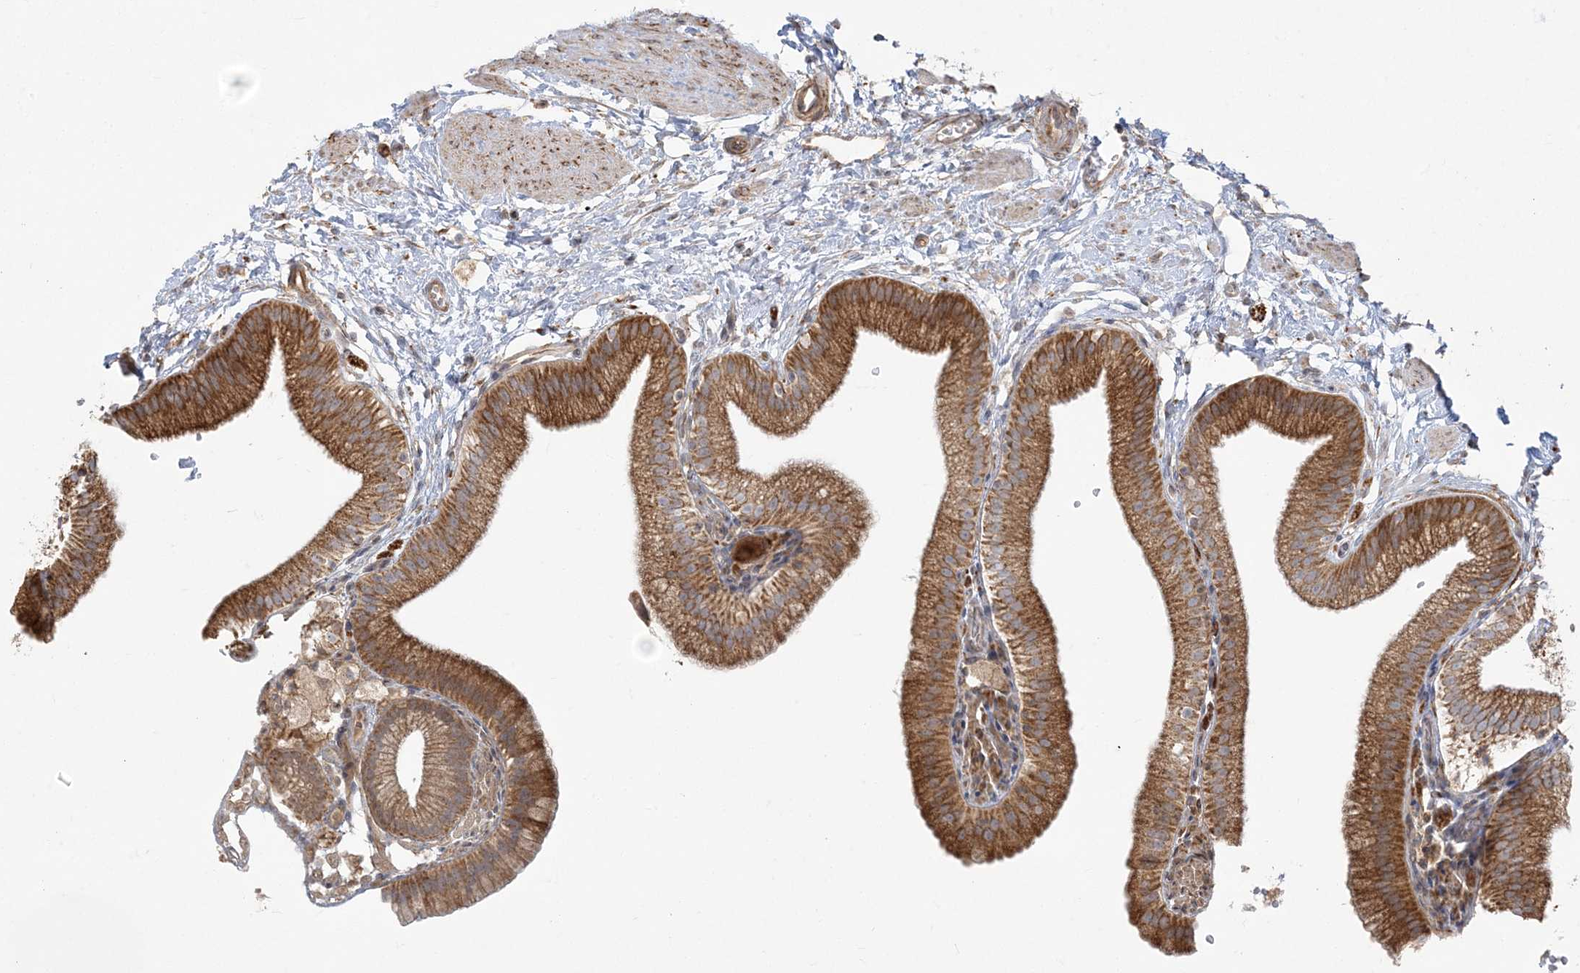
{"staining": {"intensity": "strong", "quantity": ">75%", "location": "cytoplasmic/membranous"}, "tissue": "gallbladder", "cell_type": "Glandular cells", "image_type": "normal", "snomed": [{"axis": "morphology", "description": "Normal tissue, NOS"}, {"axis": "topography", "description": "Gallbladder"}], "caption": "Immunohistochemistry of benign gallbladder shows high levels of strong cytoplasmic/membranous staining in about >75% of glandular cells. (DAB (3,3'-diaminobenzidine) IHC, brown staining for protein, blue staining for nuclei).", "gene": "ZC3H6", "patient": {"sex": "male", "age": 55}}